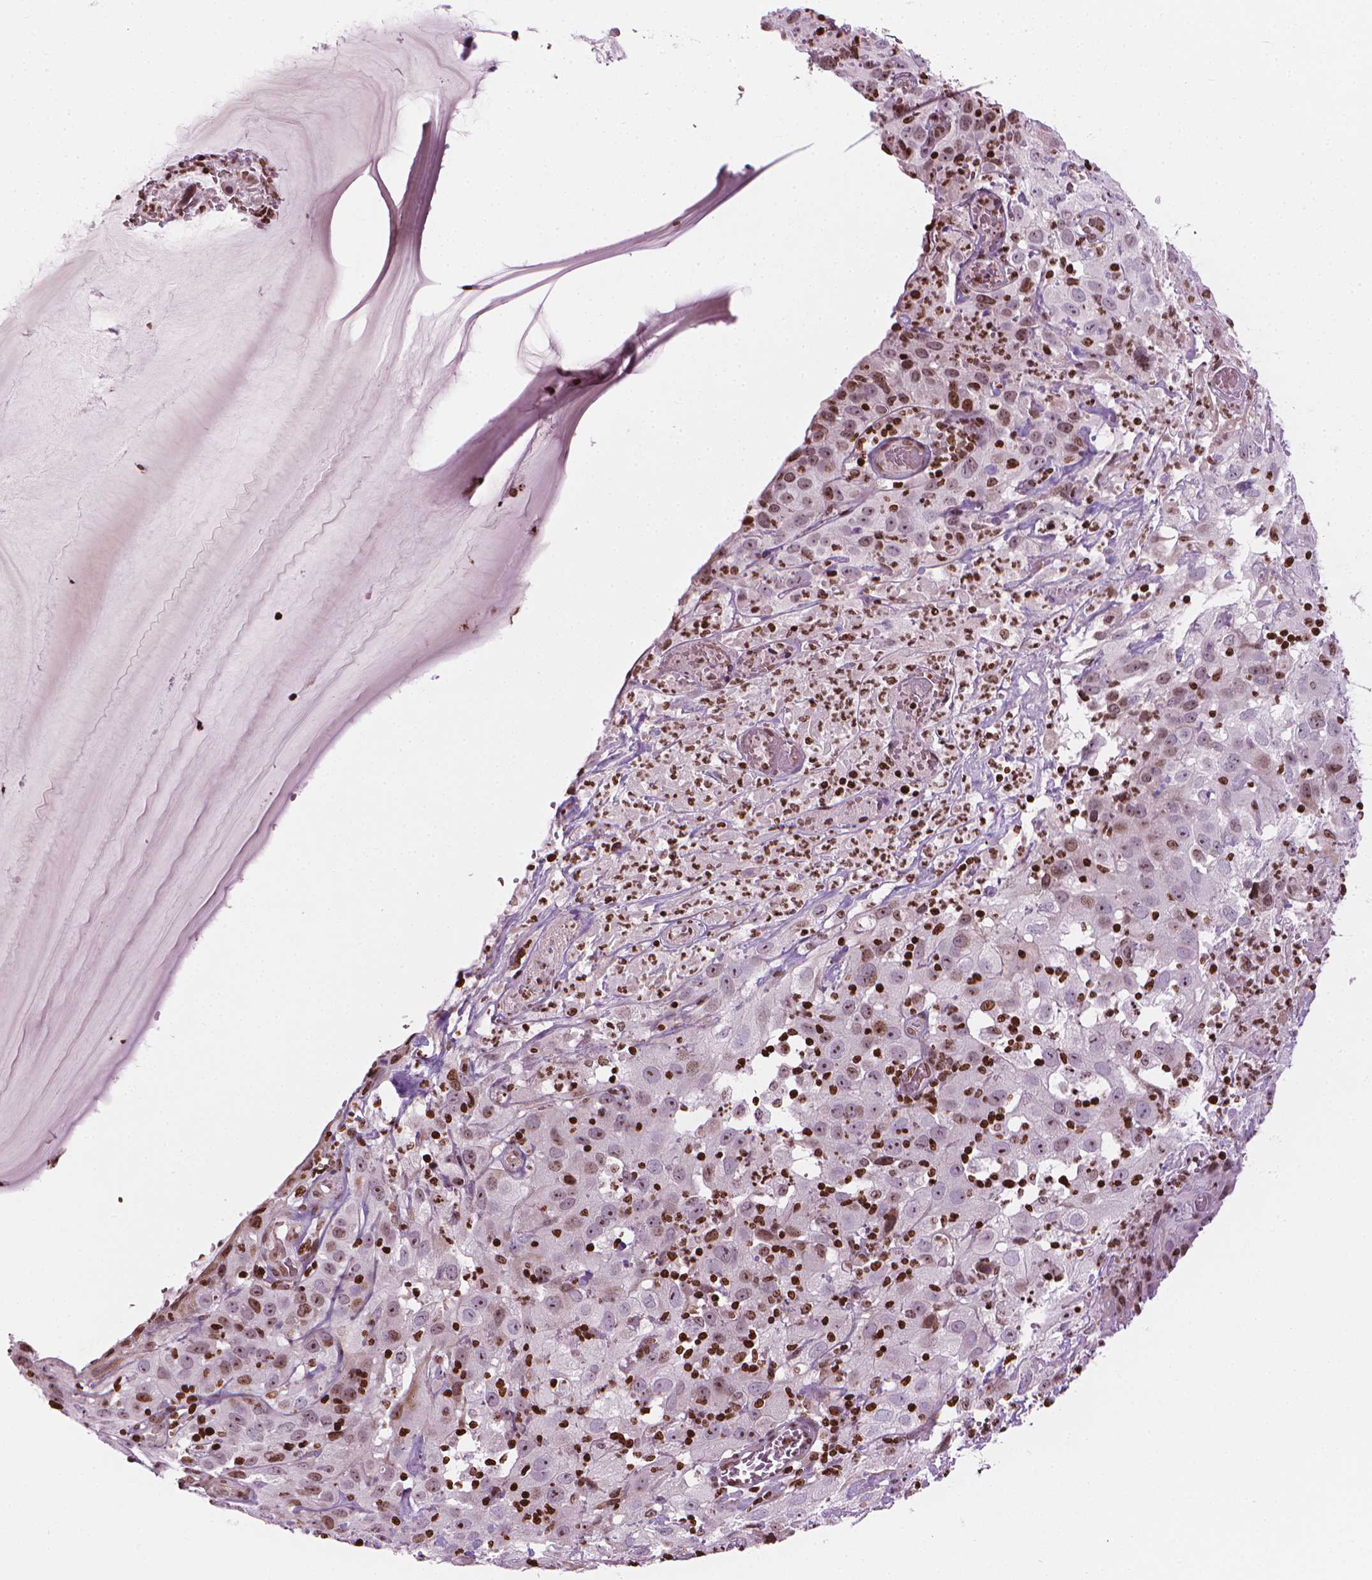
{"staining": {"intensity": "moderate", "quantity": "<25%", "location": "nuclear"}, "tissue": "cervical cancer", "cell_type": "Tumor cells", "image_type": "cancer", "snomed": [{"axis": "morphology", "description": "Squamous cell carcinoma, NOS"}, {"axis": "topography", "description": "Cervix"}], "caption": "Brown immunohistochemical staining in human squamous cell carcinoma (cervical) demonstrates moderate nuclear staining in approximately <25% of tumor cells.", "gene": "PIP4K2A", "patient": {"sex": "female", "age": 32}}